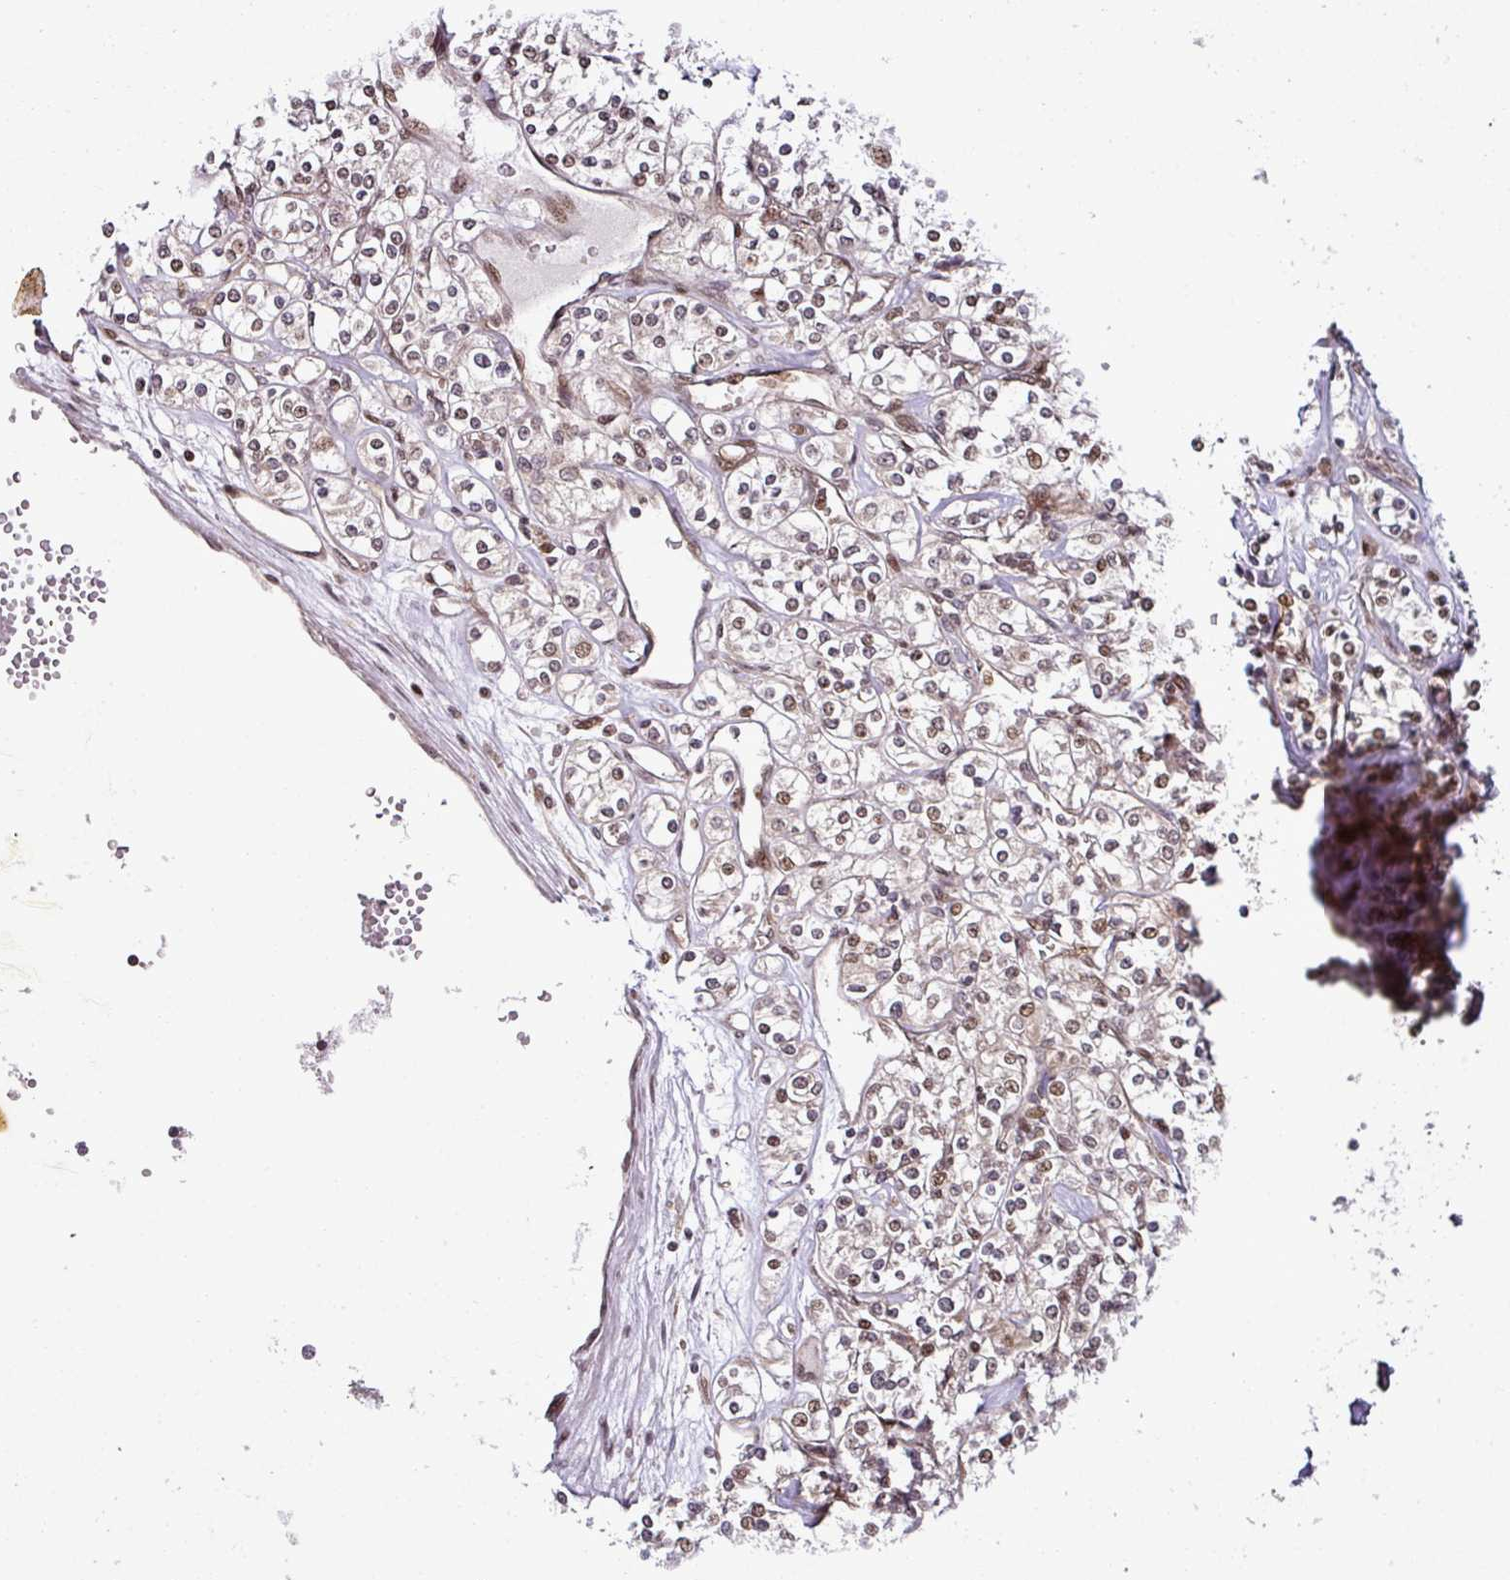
{"staining": {"intensity": "weak", "quantity": ">75%", "location": "nuclear"}, "tissue": "renal cancer", "cell_type": "Tumor cells", "image_type": "cancer", "snomed": [{"axis": "morphology", "description": "Adenocarcinoma, NOS"}, {"axis": "topography", "description": "Kidney"}], "caption": "Protein analysis of adenocarcinoma (renal) tissue reveals weak nuclear staining in approximately >75% of tumor cells.", "gene": "COPRS", "patient": {"sex": "male", "age": 77}}